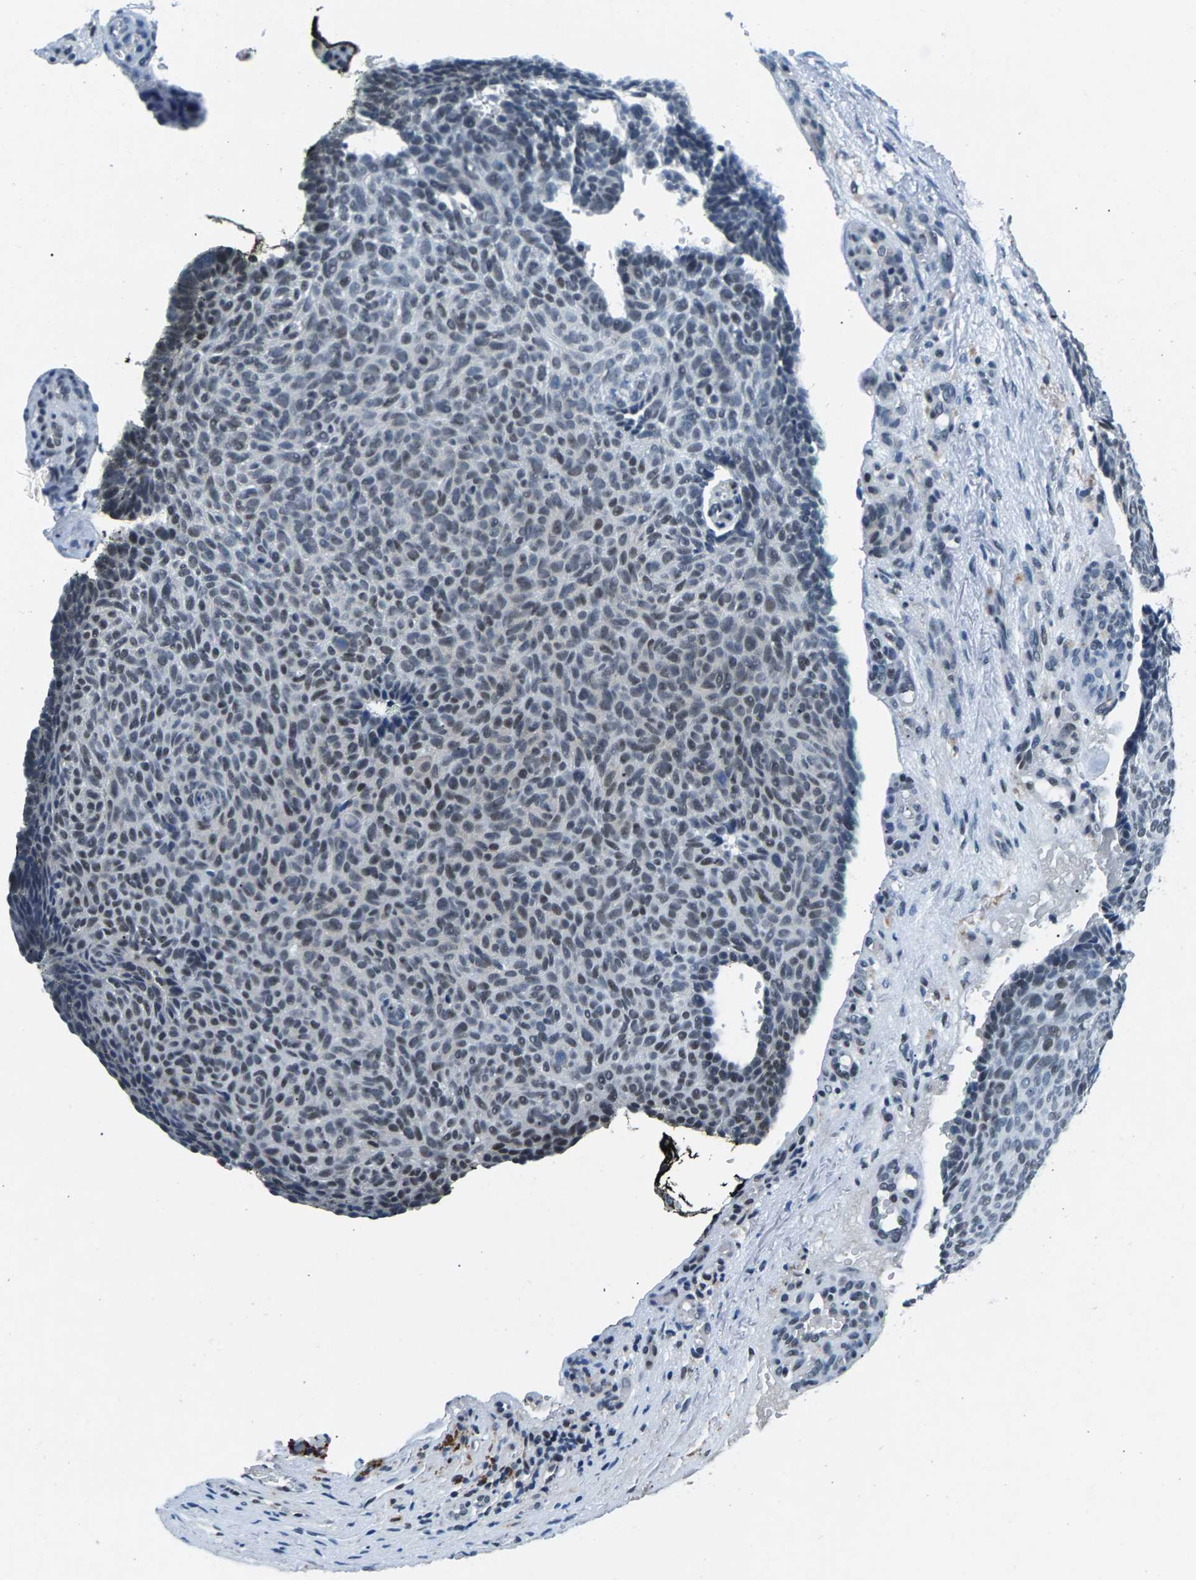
{"staining": {"intensity": "weak", "quantity": "25%-75%", "location": "nuclear"}, "tissue": "skin cancer", "cell_type": "Tumor cells", "image_type": "cancer", "snomed": [{"axis": "morphology", "description": "Basal cell carcinoma"}, {"axis": "topography", "description": "Skin"}], "caption": "Skin cancer (basal cell carcinoma) tissue displays weak nuclear staining in about 25%-75% of tumor cells (DAB IHC, brown staining for protein, blue staining for nuclei).", "gene": "ATF2", "patient": {"sex": "male", "age": 61}}